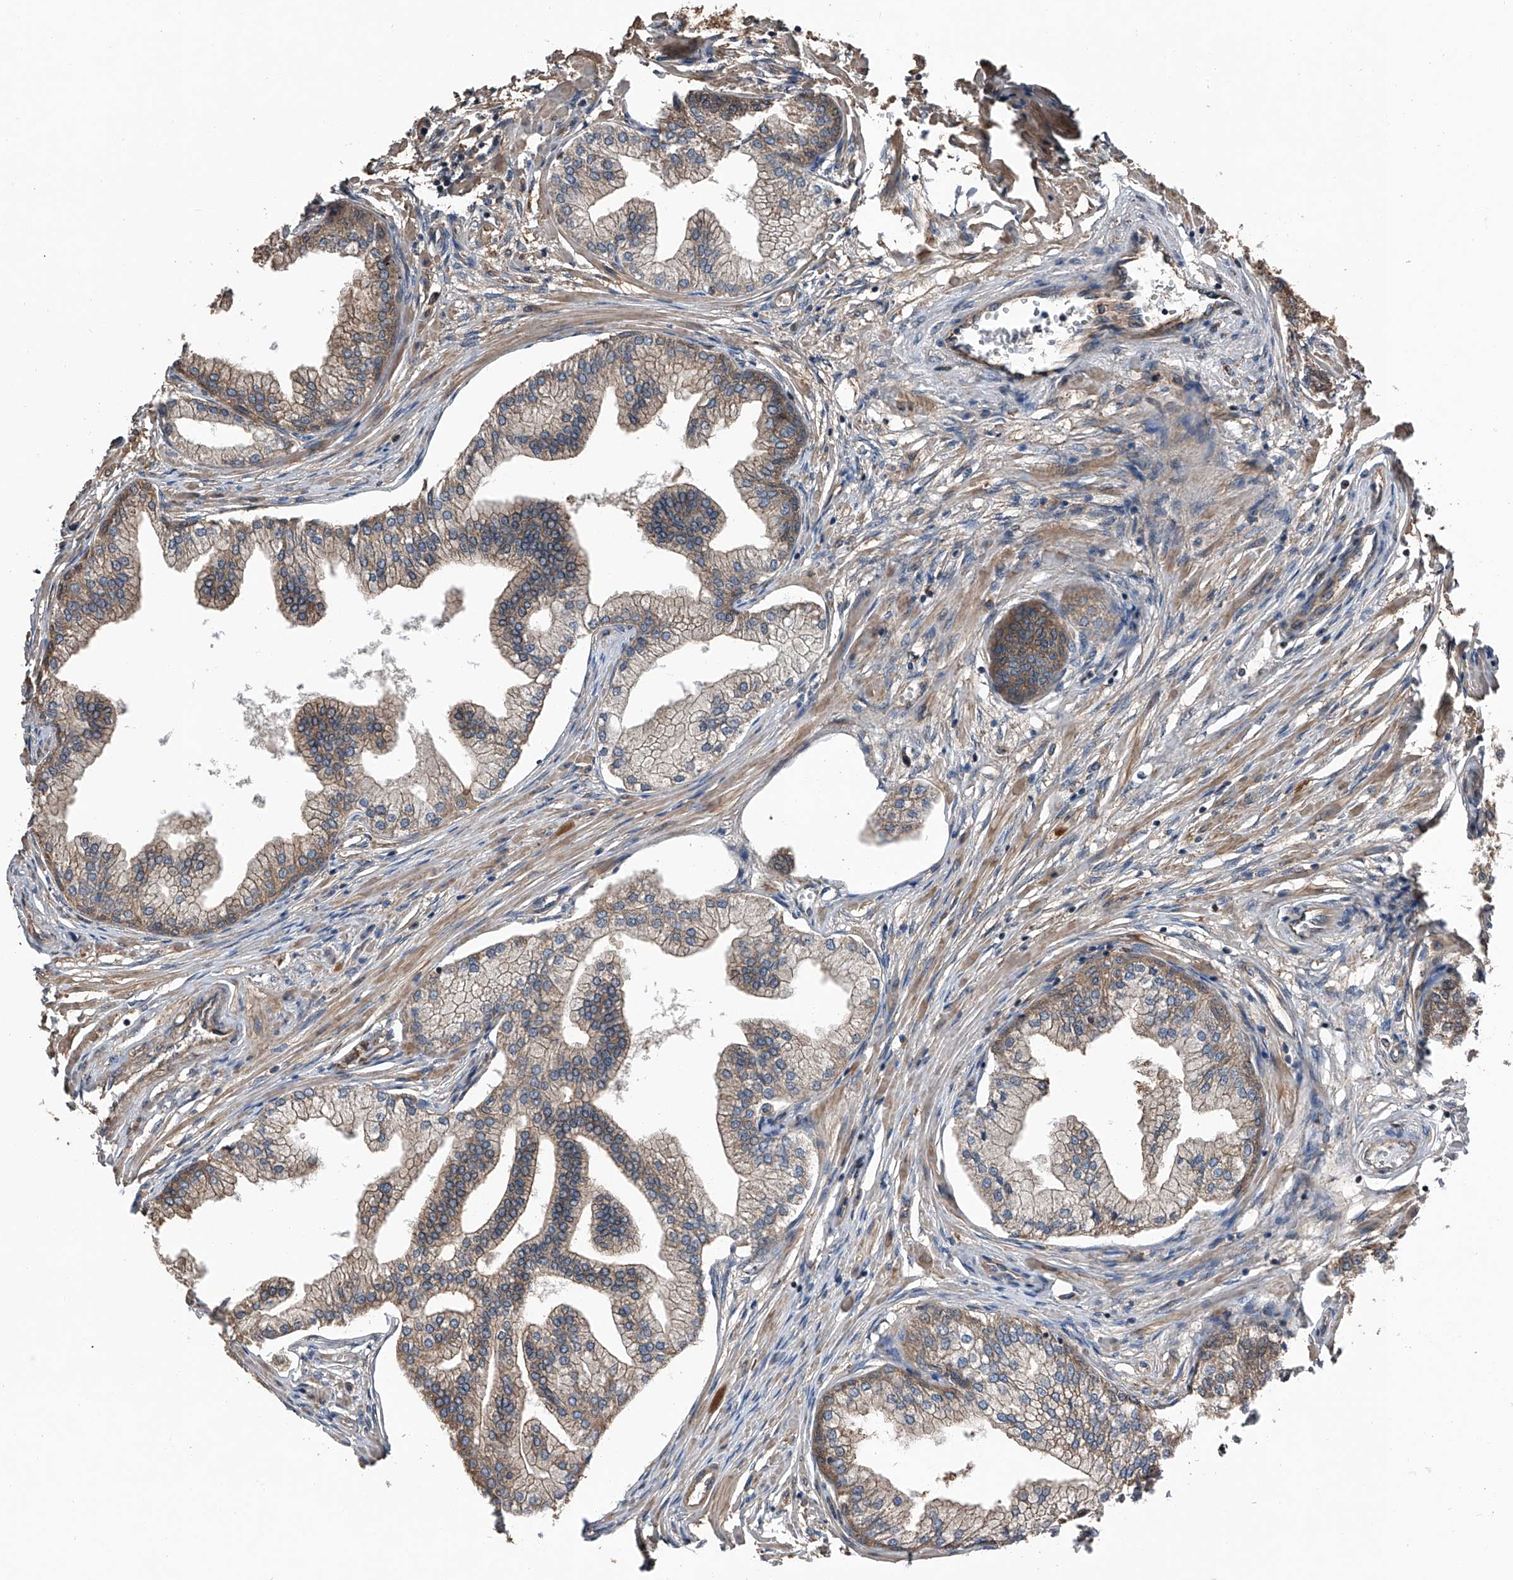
{"staining": {"intensity": "moderate", "quantity": ">75%", "location": "cytoplasmic/membranous"}, "tissue": "prostate", "cell_type": "Glandular cells", "image_type": "normal", "snomed": [{"axis": "morphology", "description": "Normal tissue, NOS"}, {"axis": "morphology", "description": "Urothelial carcinoma, Low grade"}, {"axis": "topography", "description": "Urinary bladder"}, {"axis": "topography", "description": "Prostate"}], "caption": "The image displays immunohistochemical staining of benign prostate. There is moderate cytoplasmic/membranous expression is present in approximately >75% of glandular cells. (DAB IHC, brown staining for protein, blue staining for nuclei).", "gene": "KCNJ2", "patient": {"sex": "male", "age": 60}}